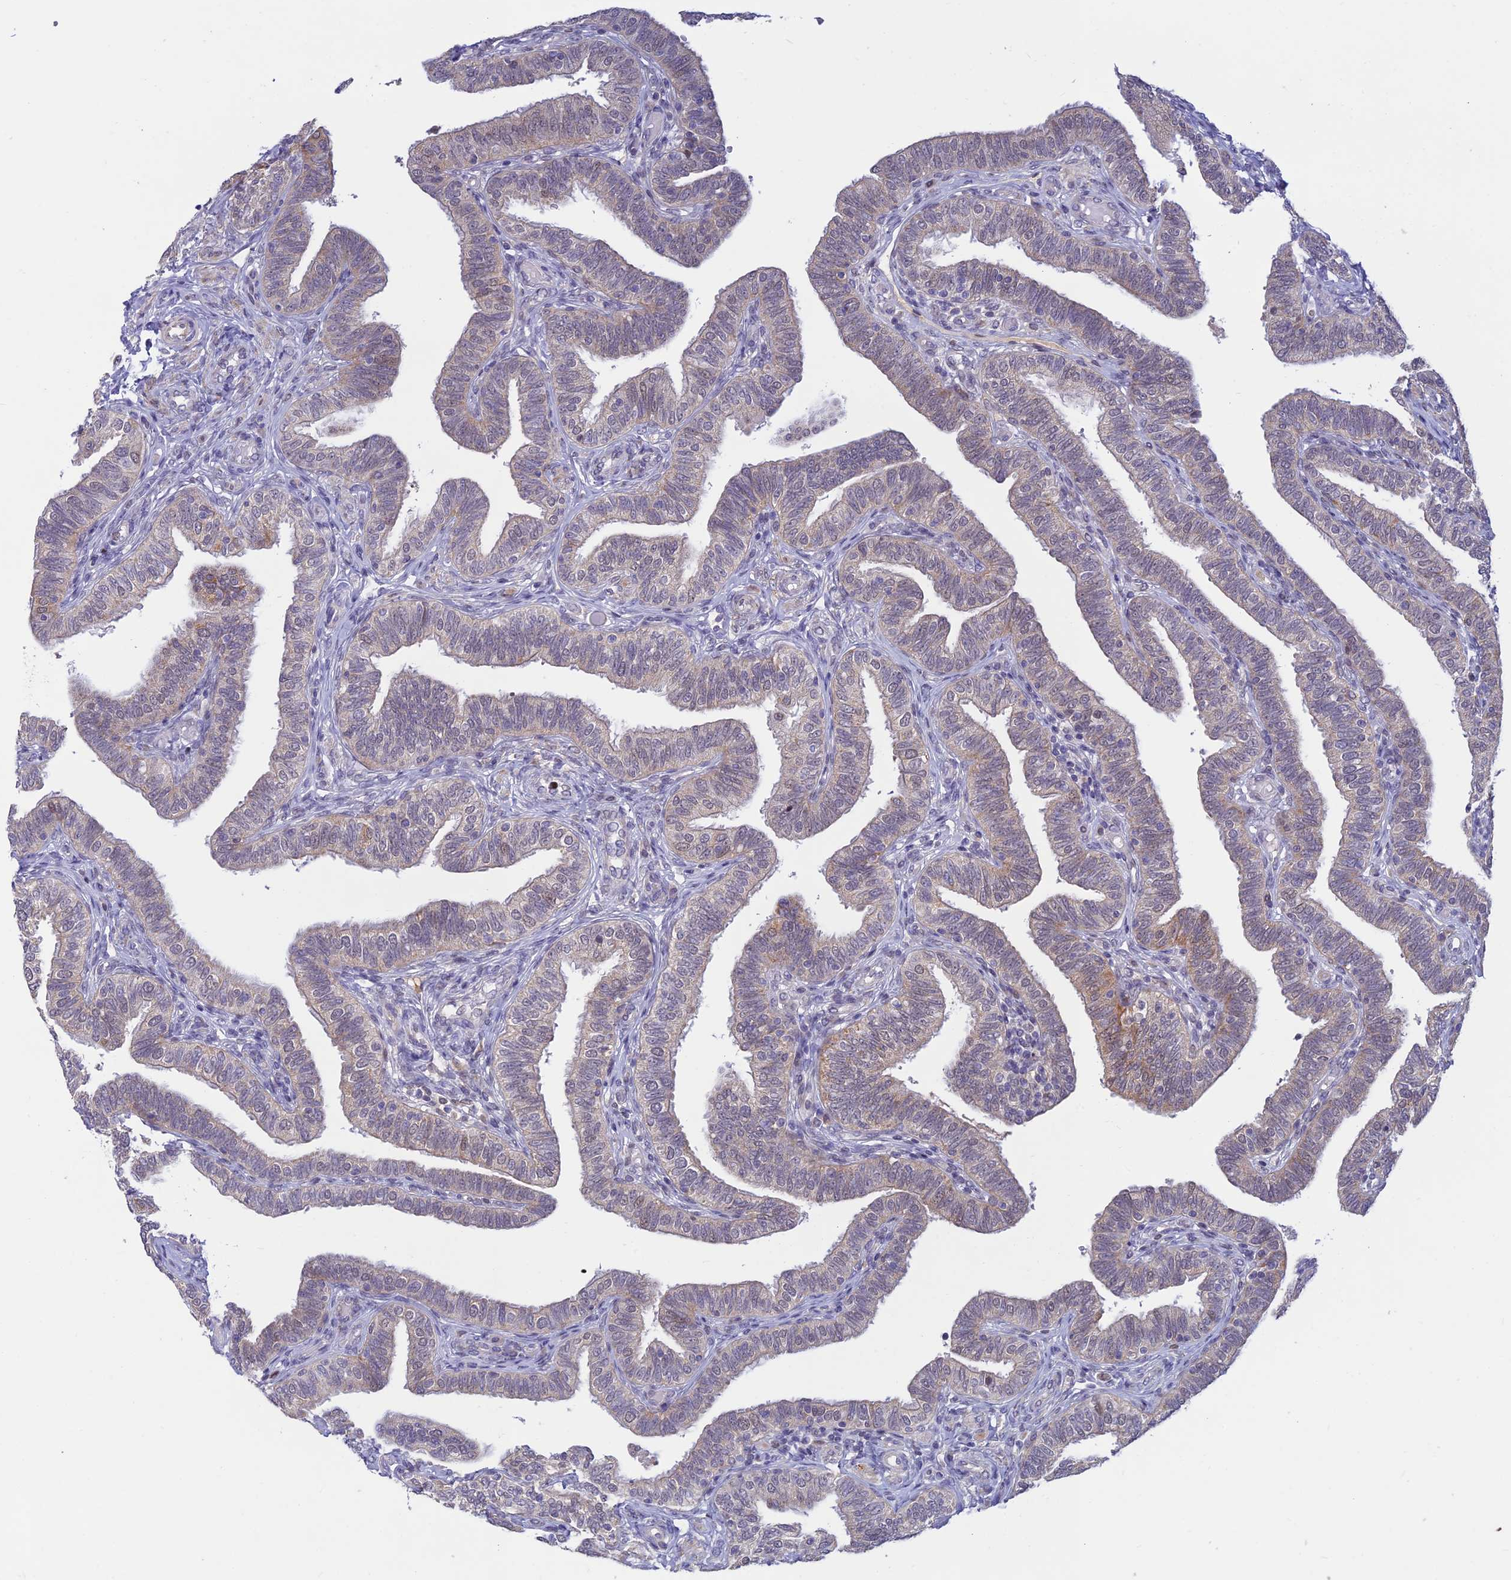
{"staining": {"intensity": "weak", "quantity": "25%-75%", "location": "cytoplasmic/membranous,nuclear"}, "tissue": "fallopian tube", "cell_type": "Glandular cells", "image_type": "normal", "snomed": [{"axis": "morphology", "description": "Normal tissue, NOS"}, {"axis": "topography", "description": "Fallopian tube"}], "caption": "An immunohistochemistry (IHC) photomicrograph of normal tissue is shown. Protein staining in brown shows weak cytoplasmic/membranous,nuclear positivity in fallopian tube within glandular cells.", "gene": "FASTKD5", "patient": {"sex": "female", "age": 39}}